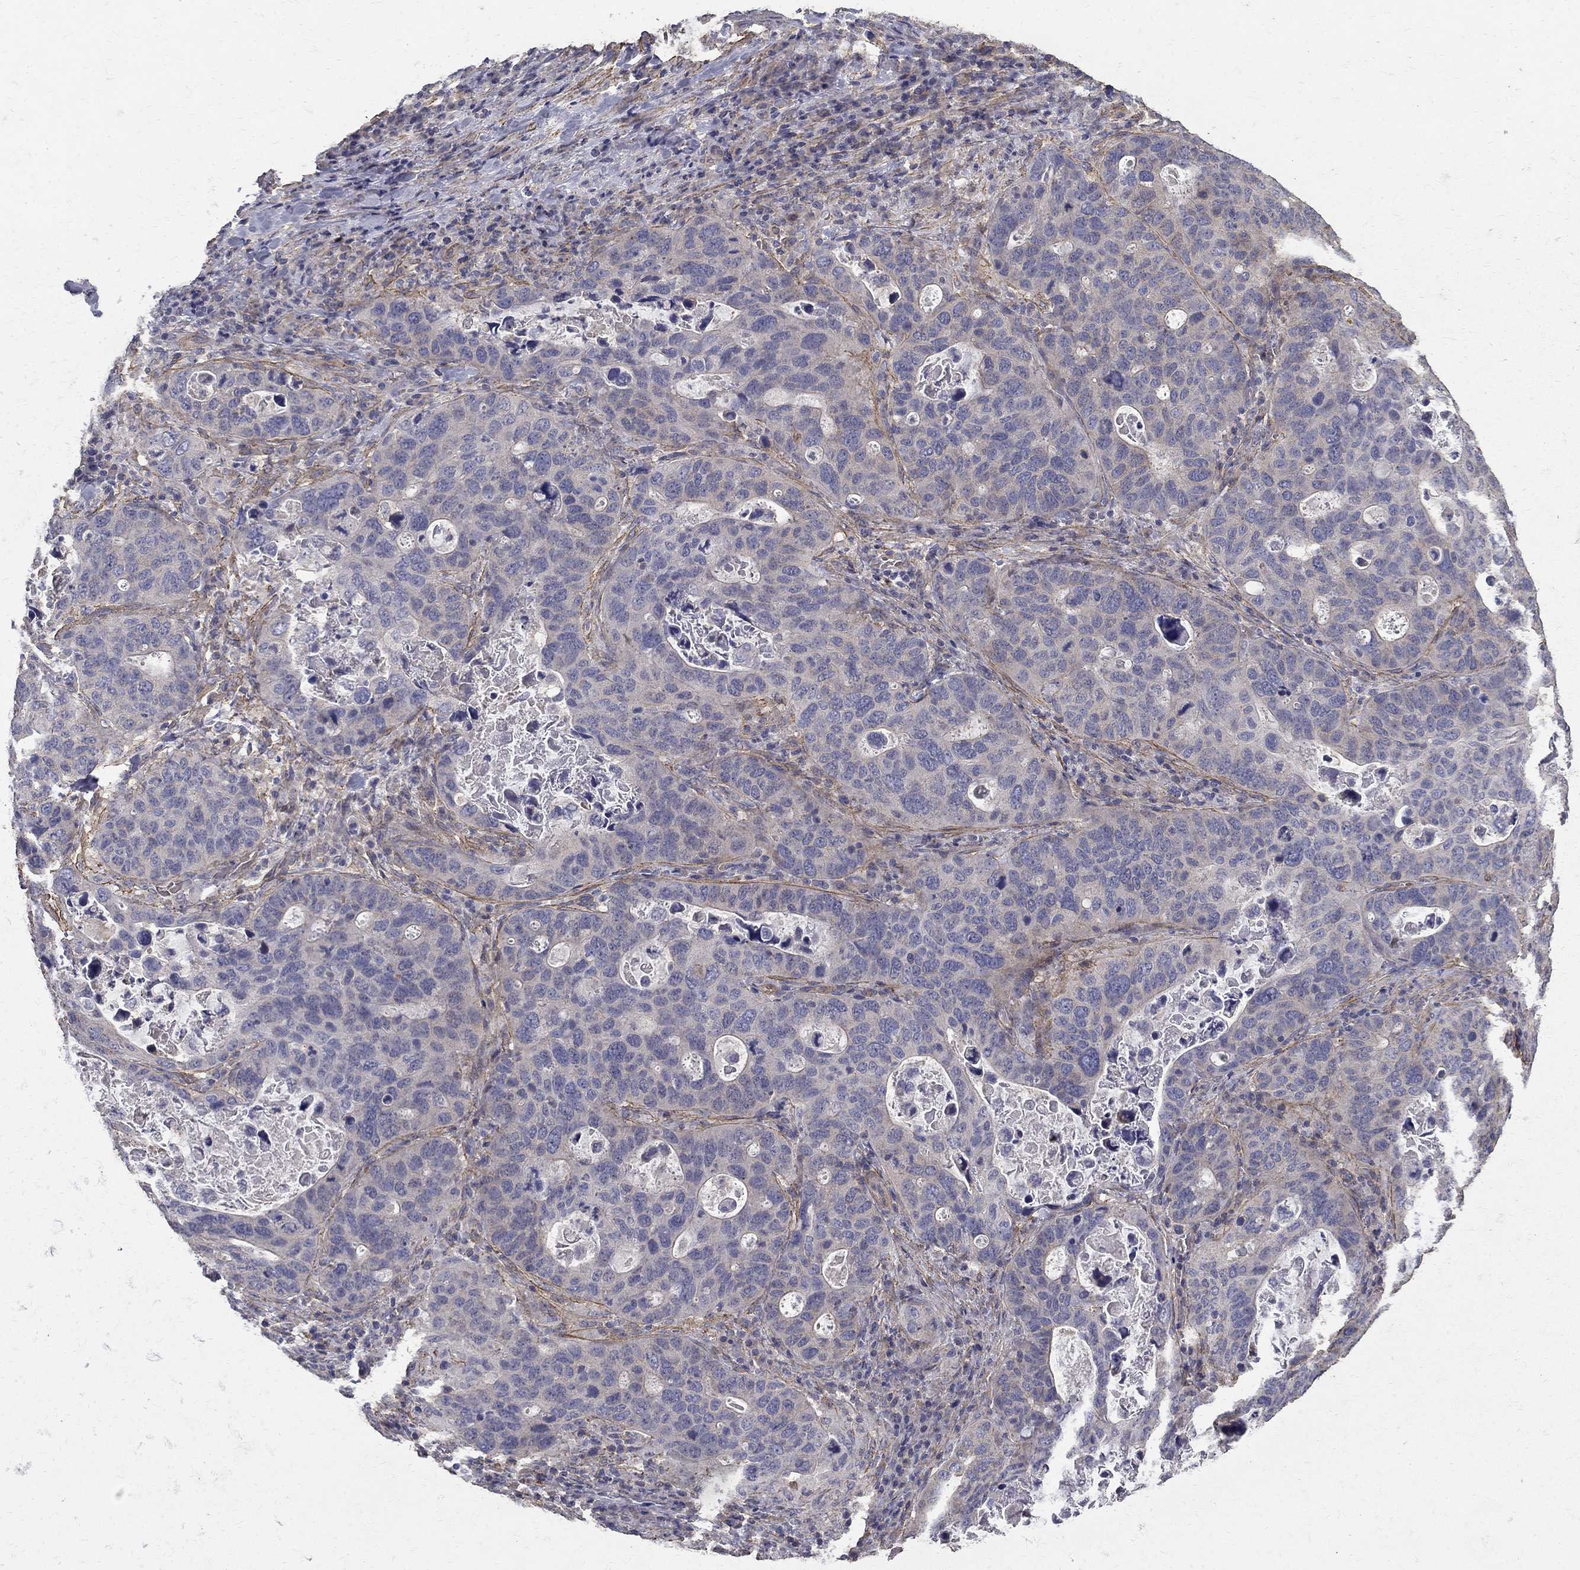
{"staining": {"intensity": "negative", "quantity": "none", "location": "none"}, "tissue": "stomach cancer", "cell_type": "Tumor cells", "image_type": "cancer", "snomed": [{"axis": "morphology", "description": "Adenocarcinoma, NOS"}, {"axis": "topography", "description": "Stomach"}], "caption": "An image of adenocarcinoma (stomach) stained for a protein exhibits no brown staining in tumor cells.", "gene": "MPP2", "patient": {"sex": "male", "age": 54}}